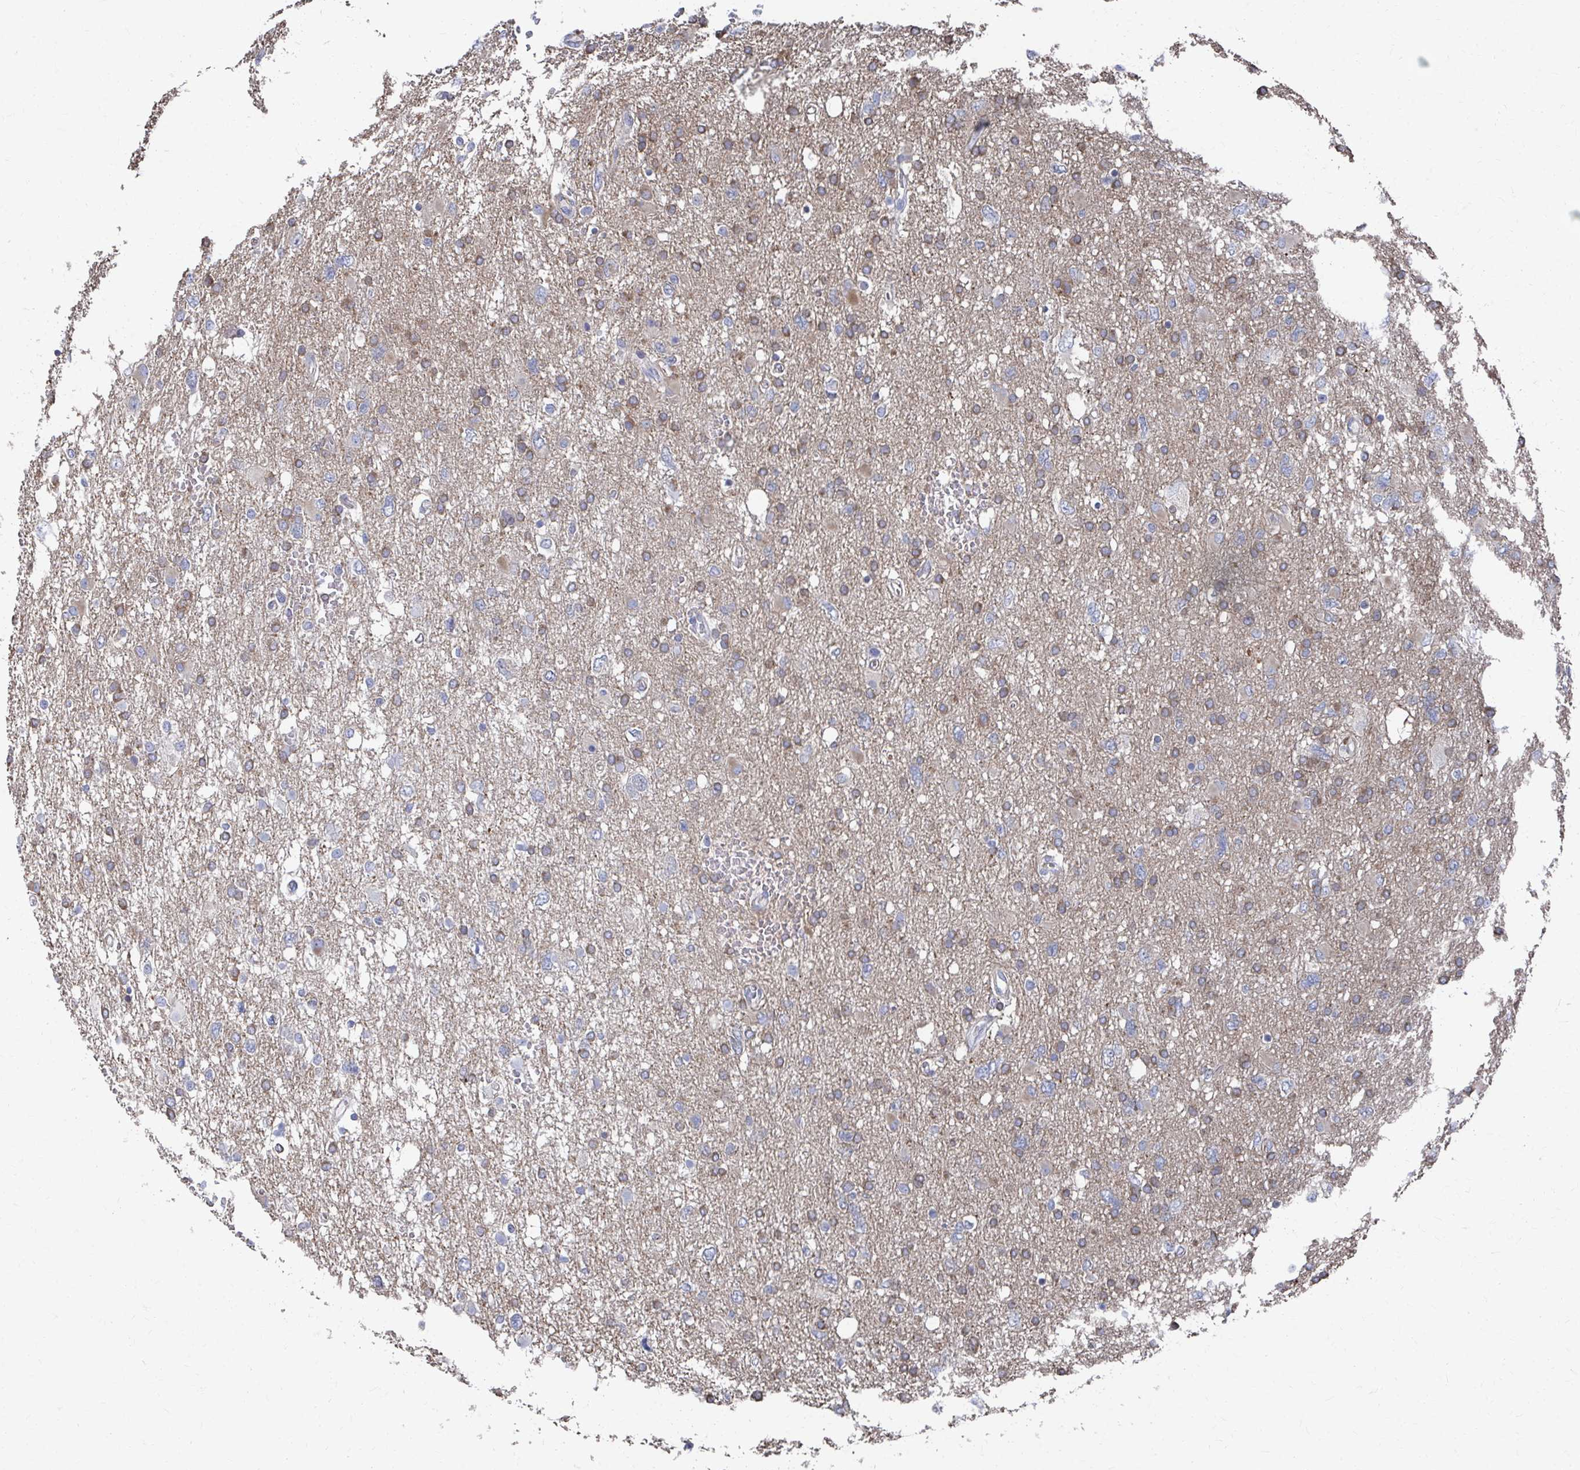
{"staining": {"intensity": "moderate", "quantity": ">75%", "location": "cytoplasmic/membranous"}, "tissue": "glioma", "cell_type": "Tumor cells", "image_type": "cancer", "snomed": [{"axis": "morphology", "description": "Glioma, malignant, High grade"}, {"axis": "topography", "description": "Brain"}], "caption": "Protein expression analysis of human glioma reveals moderate cytoplasmic/membranous expression in approximately >75% of tumor cells. The staining was performed using DAB (3,3'-diaminobenzidine) to visualize the protein expression in brown, while the nuclei were stained in blue with hematoxylin (Magnification: 20x).", "gene": "PLEKHG7", "patient": {"sex": "male", "age": 61}}